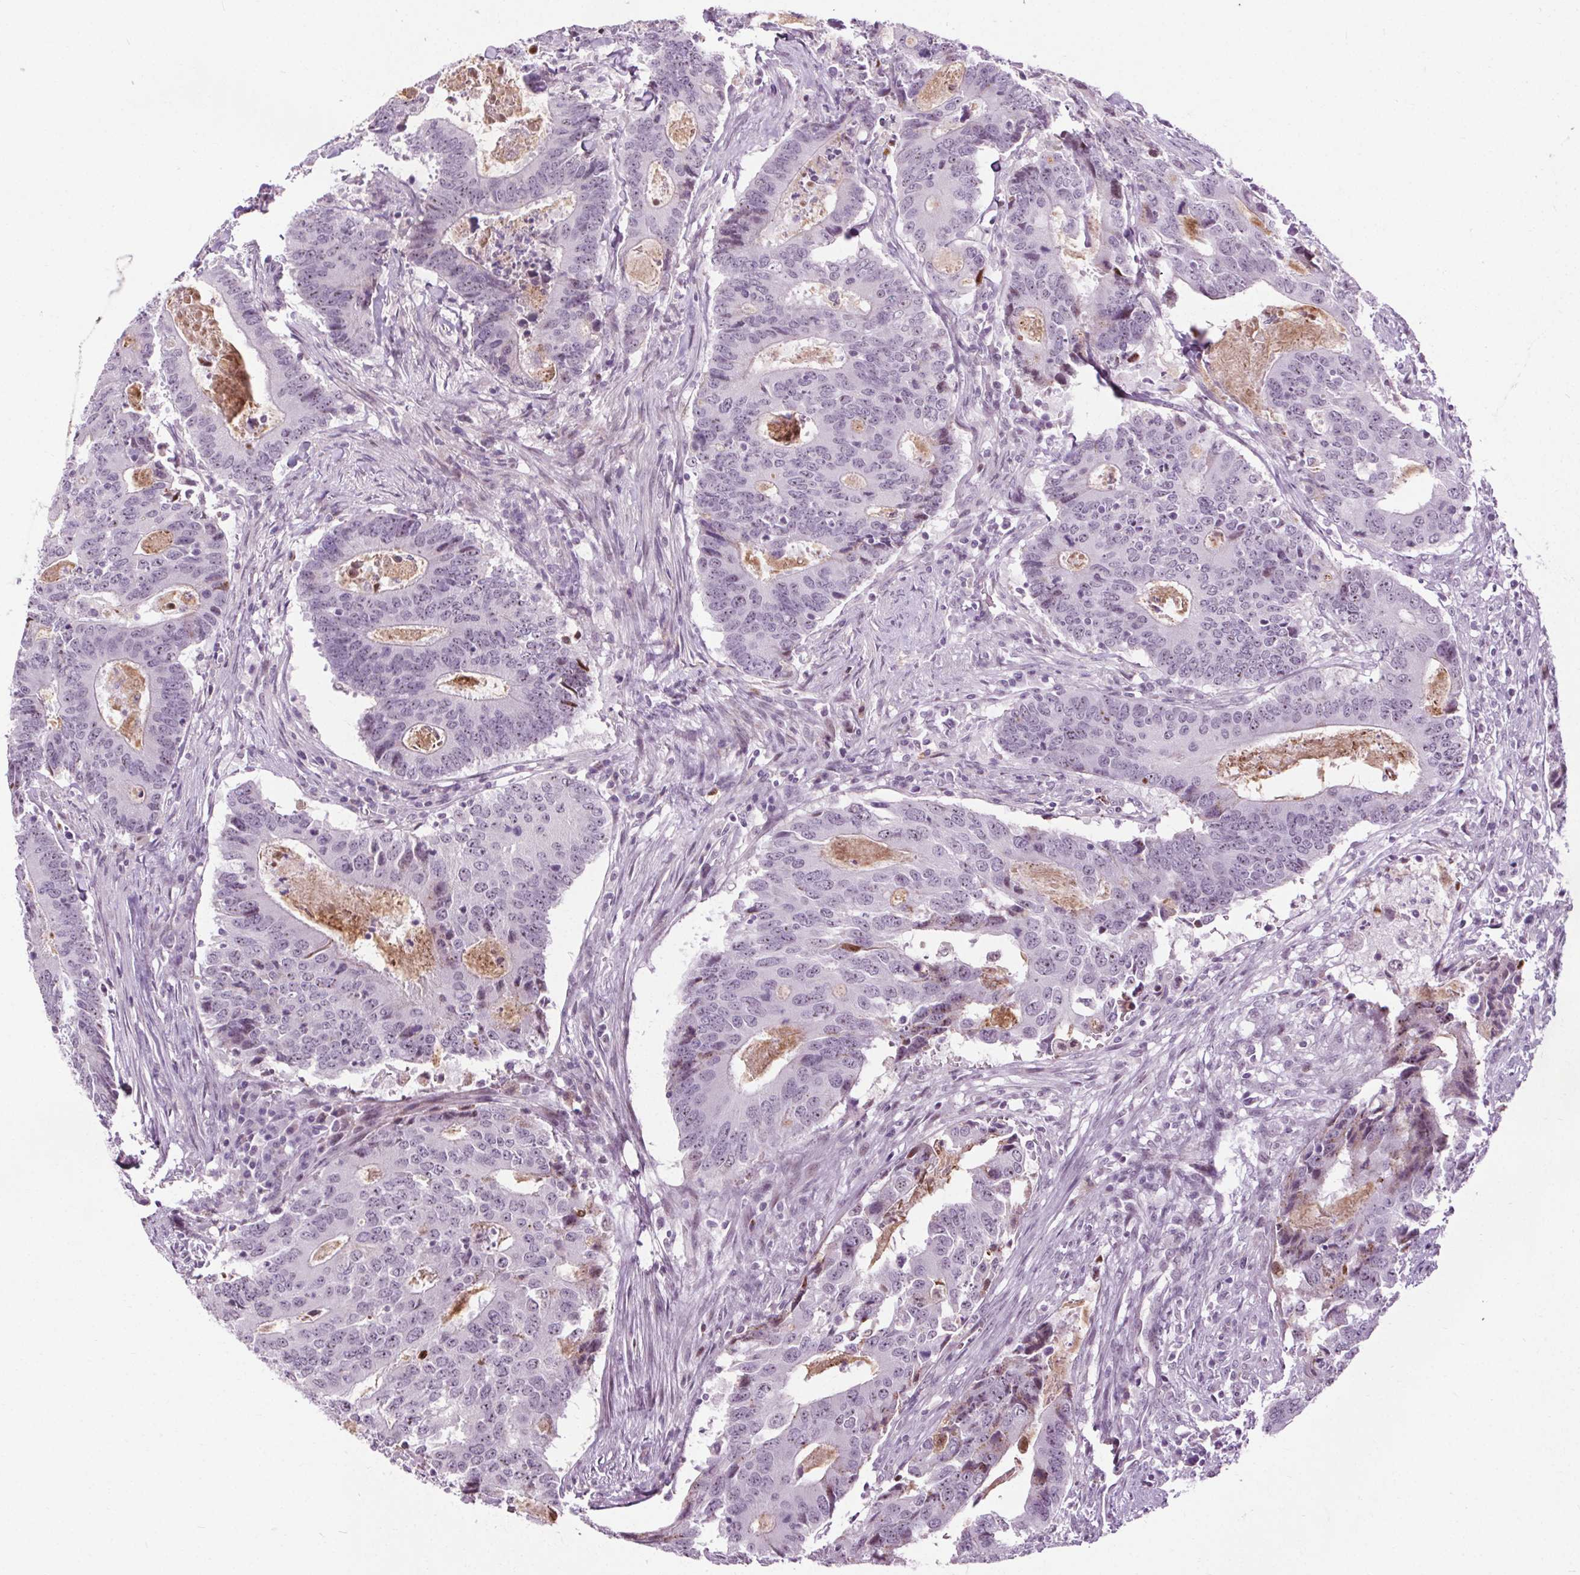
{"staining": {"intensity": "weak", "quantity": "<25%", "location": "nuclear"}, "tissue": "colorectal cancer", "cell_type": "Tumor cells", "image_type": "cancer", "snomed": [{"axis": "morphology", "description": "Adenocarcinoma, NOS"}, {"axis": "topography", "description": "Colon"}], "caption": "The image shows no staining of tumor cells in colorectal cancer (adenocarcinoma). Nuclei are stained in blue.", "gene": "CEBPA", "patient": {"sex": "male", "age": 67}}